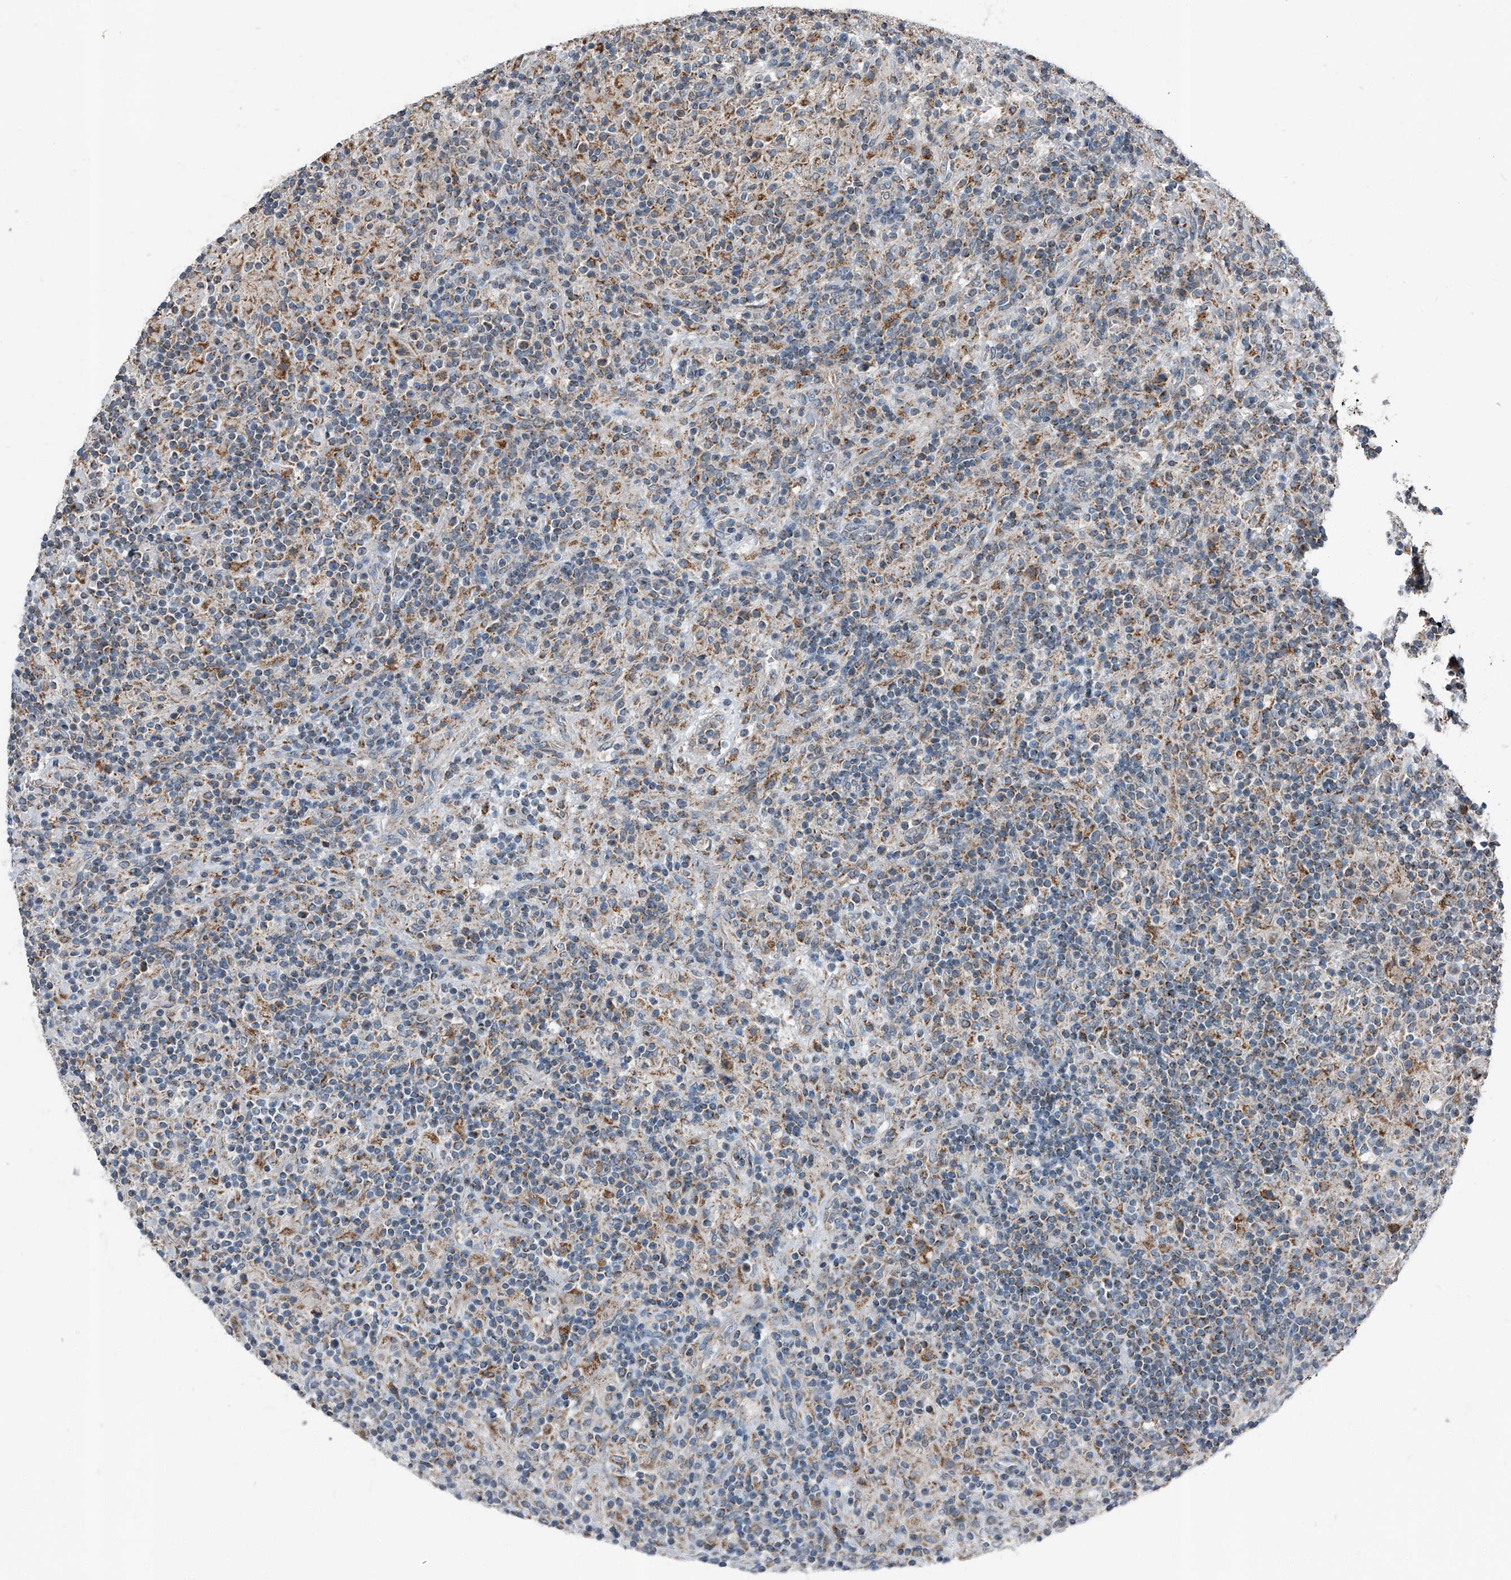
{"staining": {"intensity": "moderate", "quantity": "25%-75%", "location": "cytoplasmic/membranous"}, "tissue": "lymphoma", "cell_type": "Tumor cells", "image_type": "cancer", "snomed": [{"axis": "morphology", "description": "Hodgkin's disease, NOS"}, {"axis": "topography", "description": "Lymph node"}], "caption": "Moderate cytoplasmic/membranous expression for a protein is appreciated in about 25%-75% of tumor cells of Hodgkin's disease using immunohistochemistry.", "gene": "CHRNA7", "patient": {"sex": "male", "age": 70}}